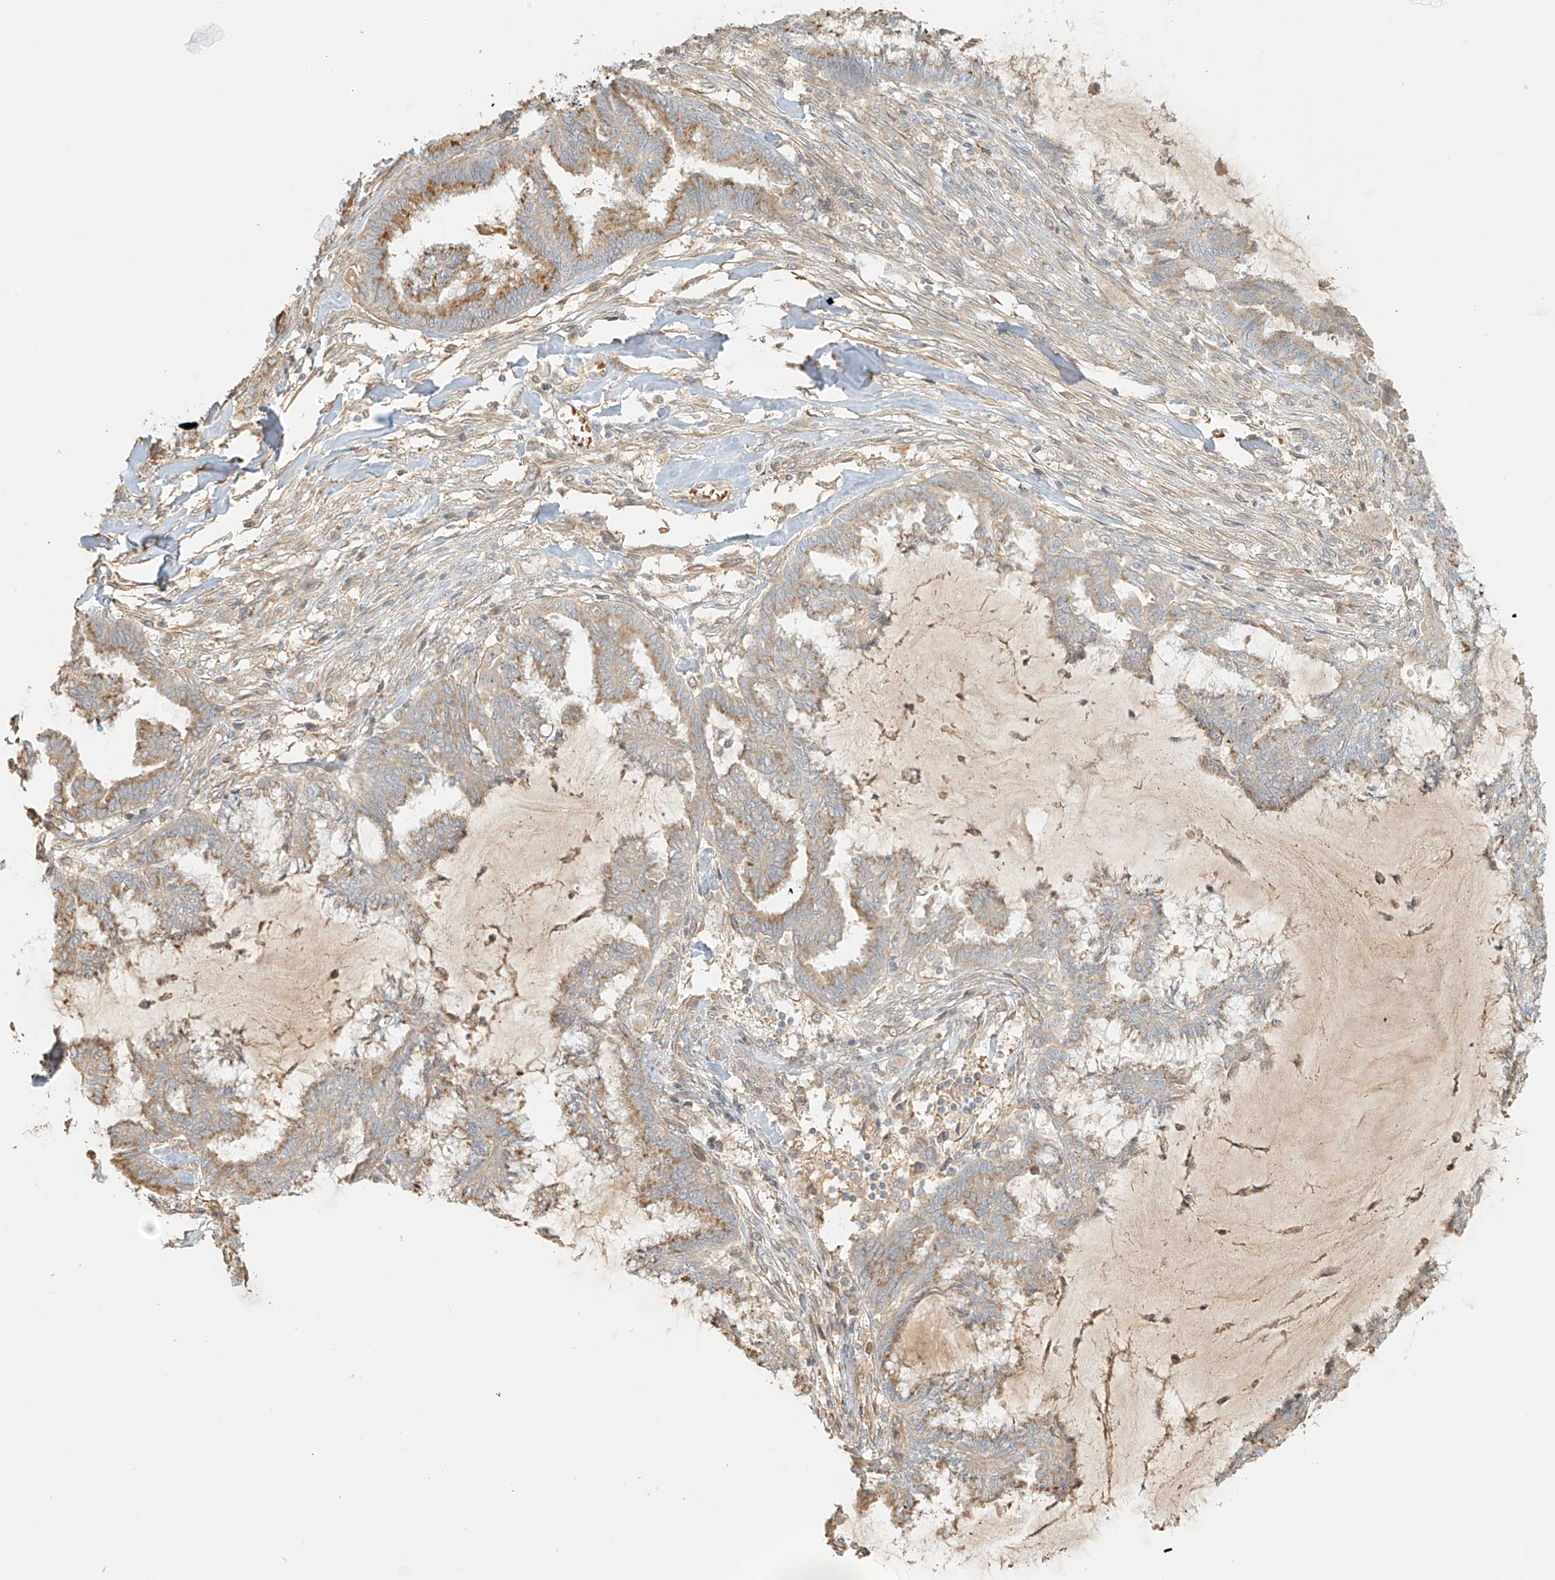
{"staining": {"intensity": "moderate", "quantity": ">75%", "location": "cytoplasmic/membranous"}, "tissue": "endometrial cancer", "cell_type": "Tumor cells", "image_type": "cancer", "snomed": [{"axis": "morphology", "description": "Adenocarcinoma, NOS"}, {"axis": "topography", "description": "Endometrium"}], "caption": "A photomicrograph of human endometrial cancer stained for a protein reveals moderate cytoplasmic/membranous brown staining in tumor cells.", "gene": "UPK1B", "patient": {"sex": "female", "age": 86}}